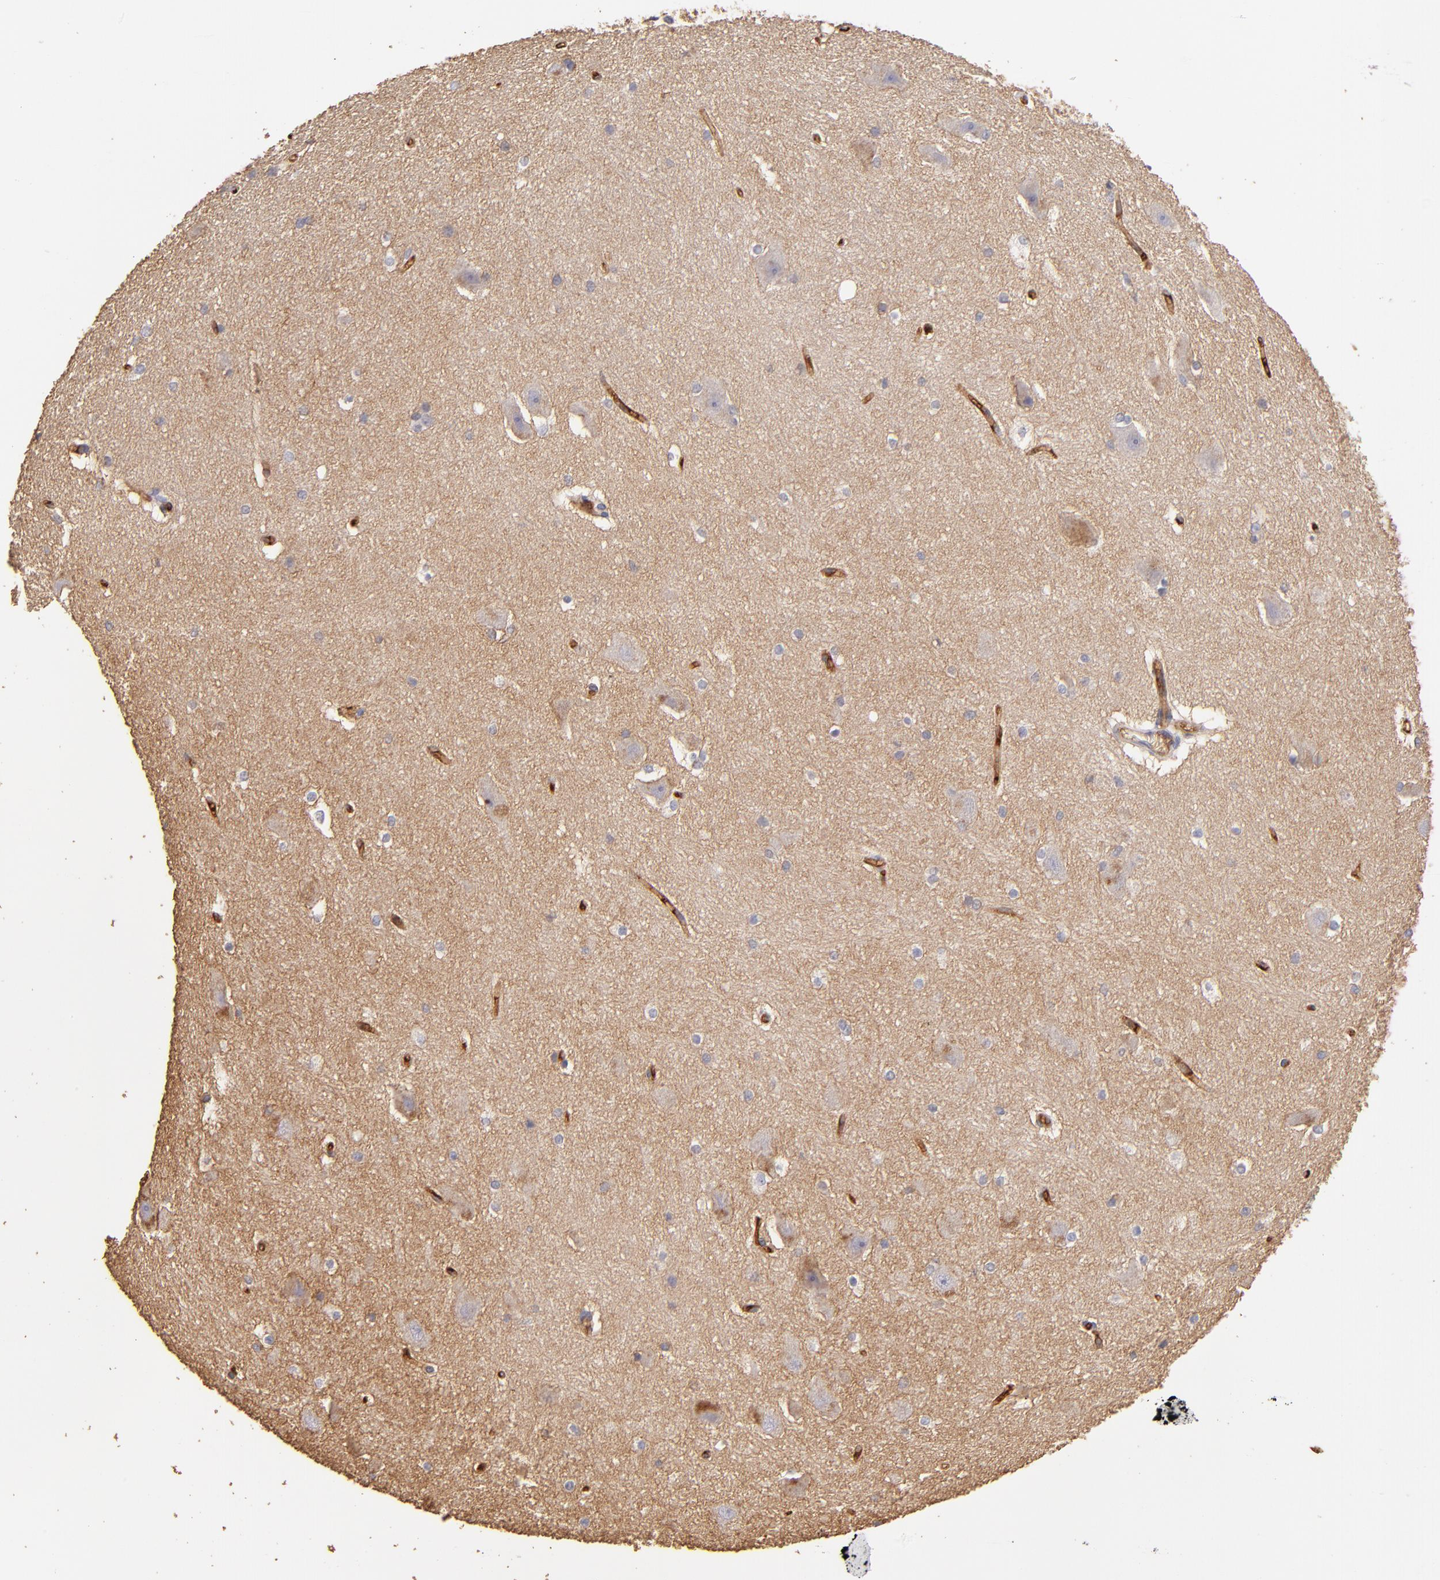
{"staining": {"intensity": "negative", "quantity": "none", "location": "none"}, "tissue": "hippocampus", "cell_type": "Glial cells", "image_type": "normal", "snomed": [{"axis": "morphology", "description": "Normal tissue, NOS"}, {"axis": "topography", "description": "Hippocampus"}], "caption": "There is no significant expression in glial cells of hippocampus. (Stains: DAB immunohistochemistry (IHC) with hematoxylin counter stain, Microscopy: brightfield microscopy at high magnification).", "gene": "ABCB1", "patient": {"sex": "female", "age": 19}}